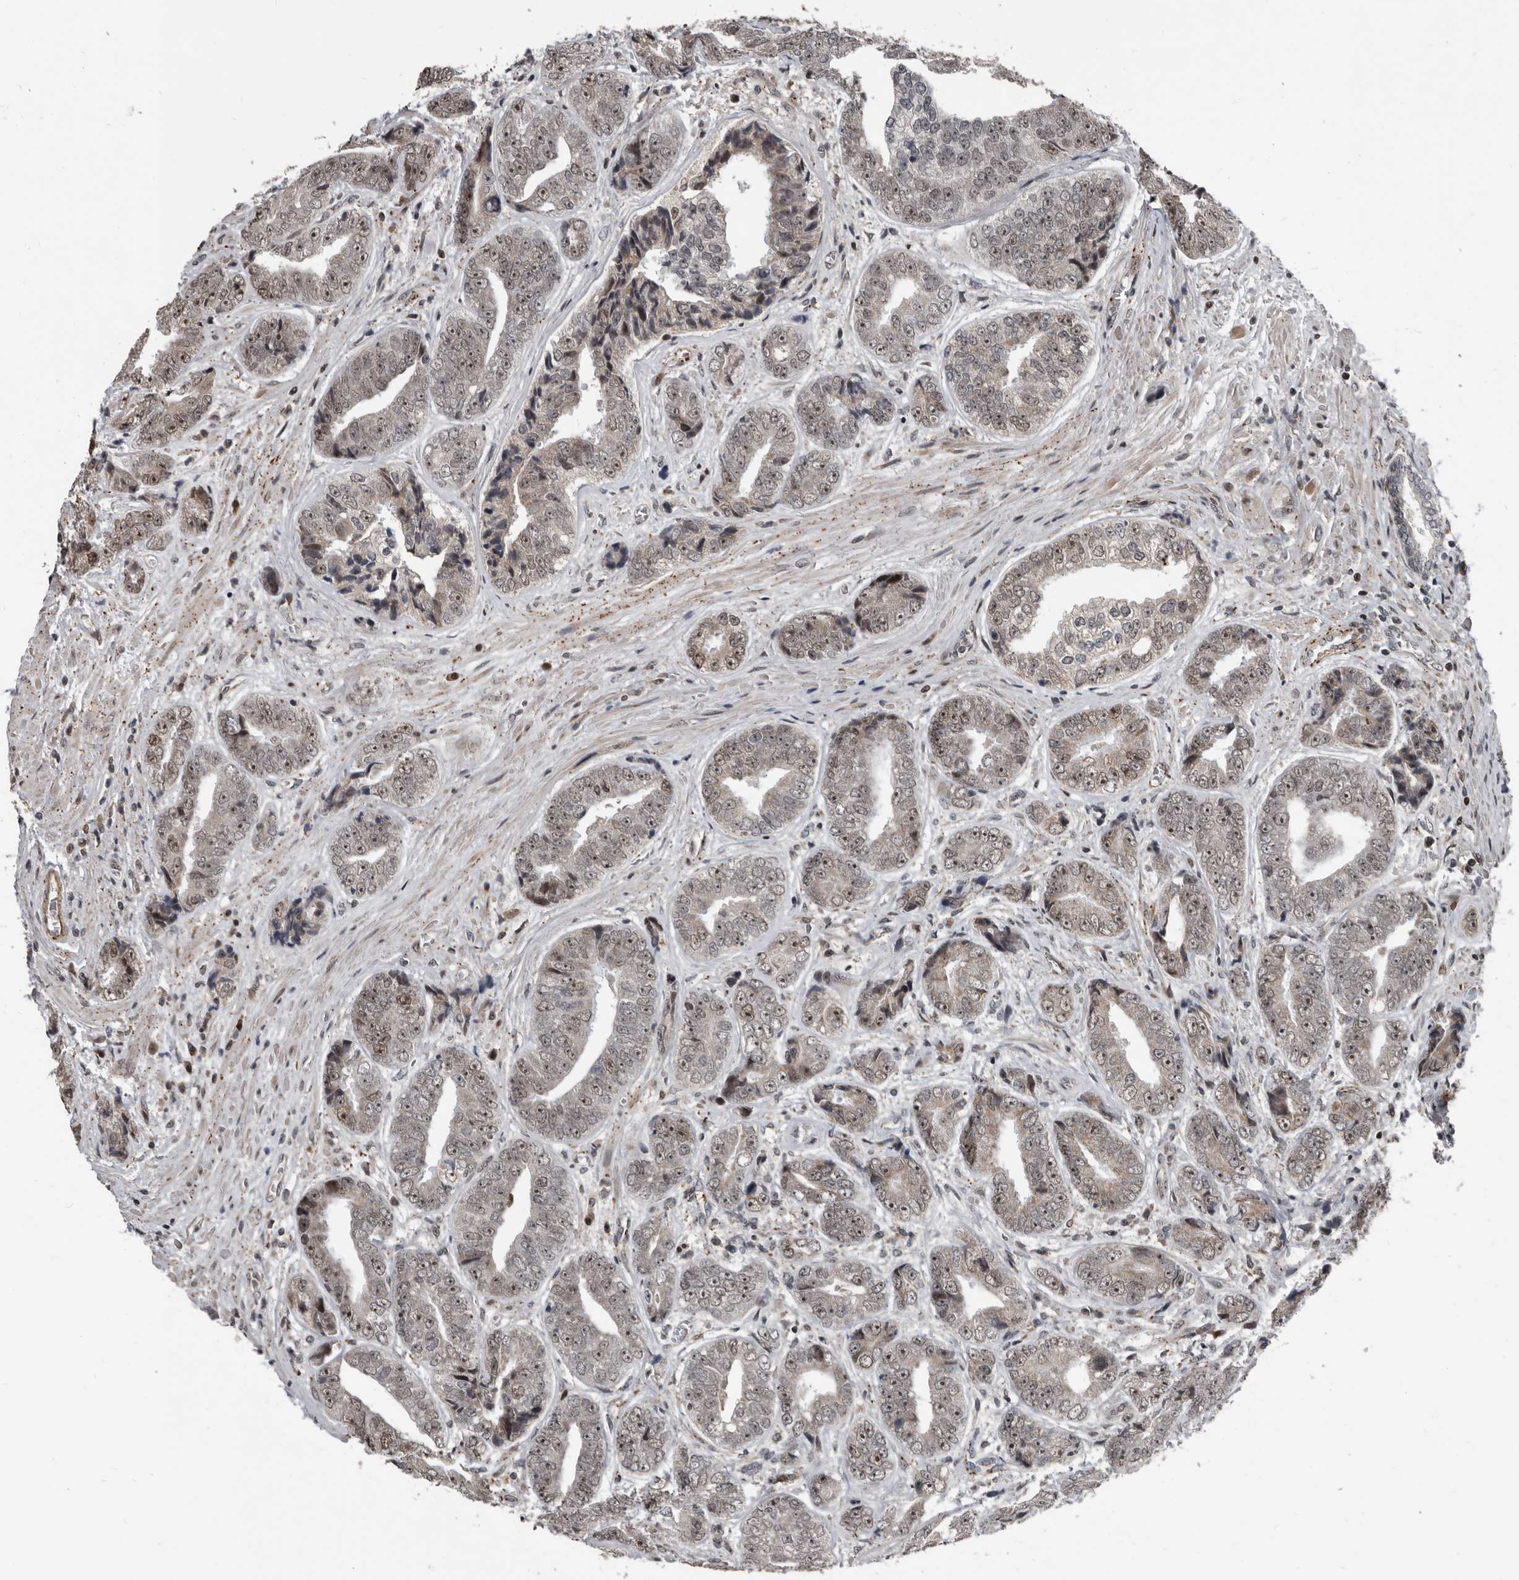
{"staining": {"intensity": "moderate", "quantity": ">75%", "location": "nuclear"}, "tissue": "prostate cancer", "cell_type": "Tumor cells", "image_type": "cancer", "snomed": [{"axis": "morphology", "description": "Adenocarcinoma, High grade"}, {"axis": "topography", "description": "Prostate"}], "caption": "IHC (DAB (3,3'-diaminobenzidine)) staining of human prostate adenocarcinoma (high-grade) reveals moderate nuclear protein staining in approximately >75% of tumor cells.", "gene": "CHD1L", "patient": {"sex": "male", "age": 61}}